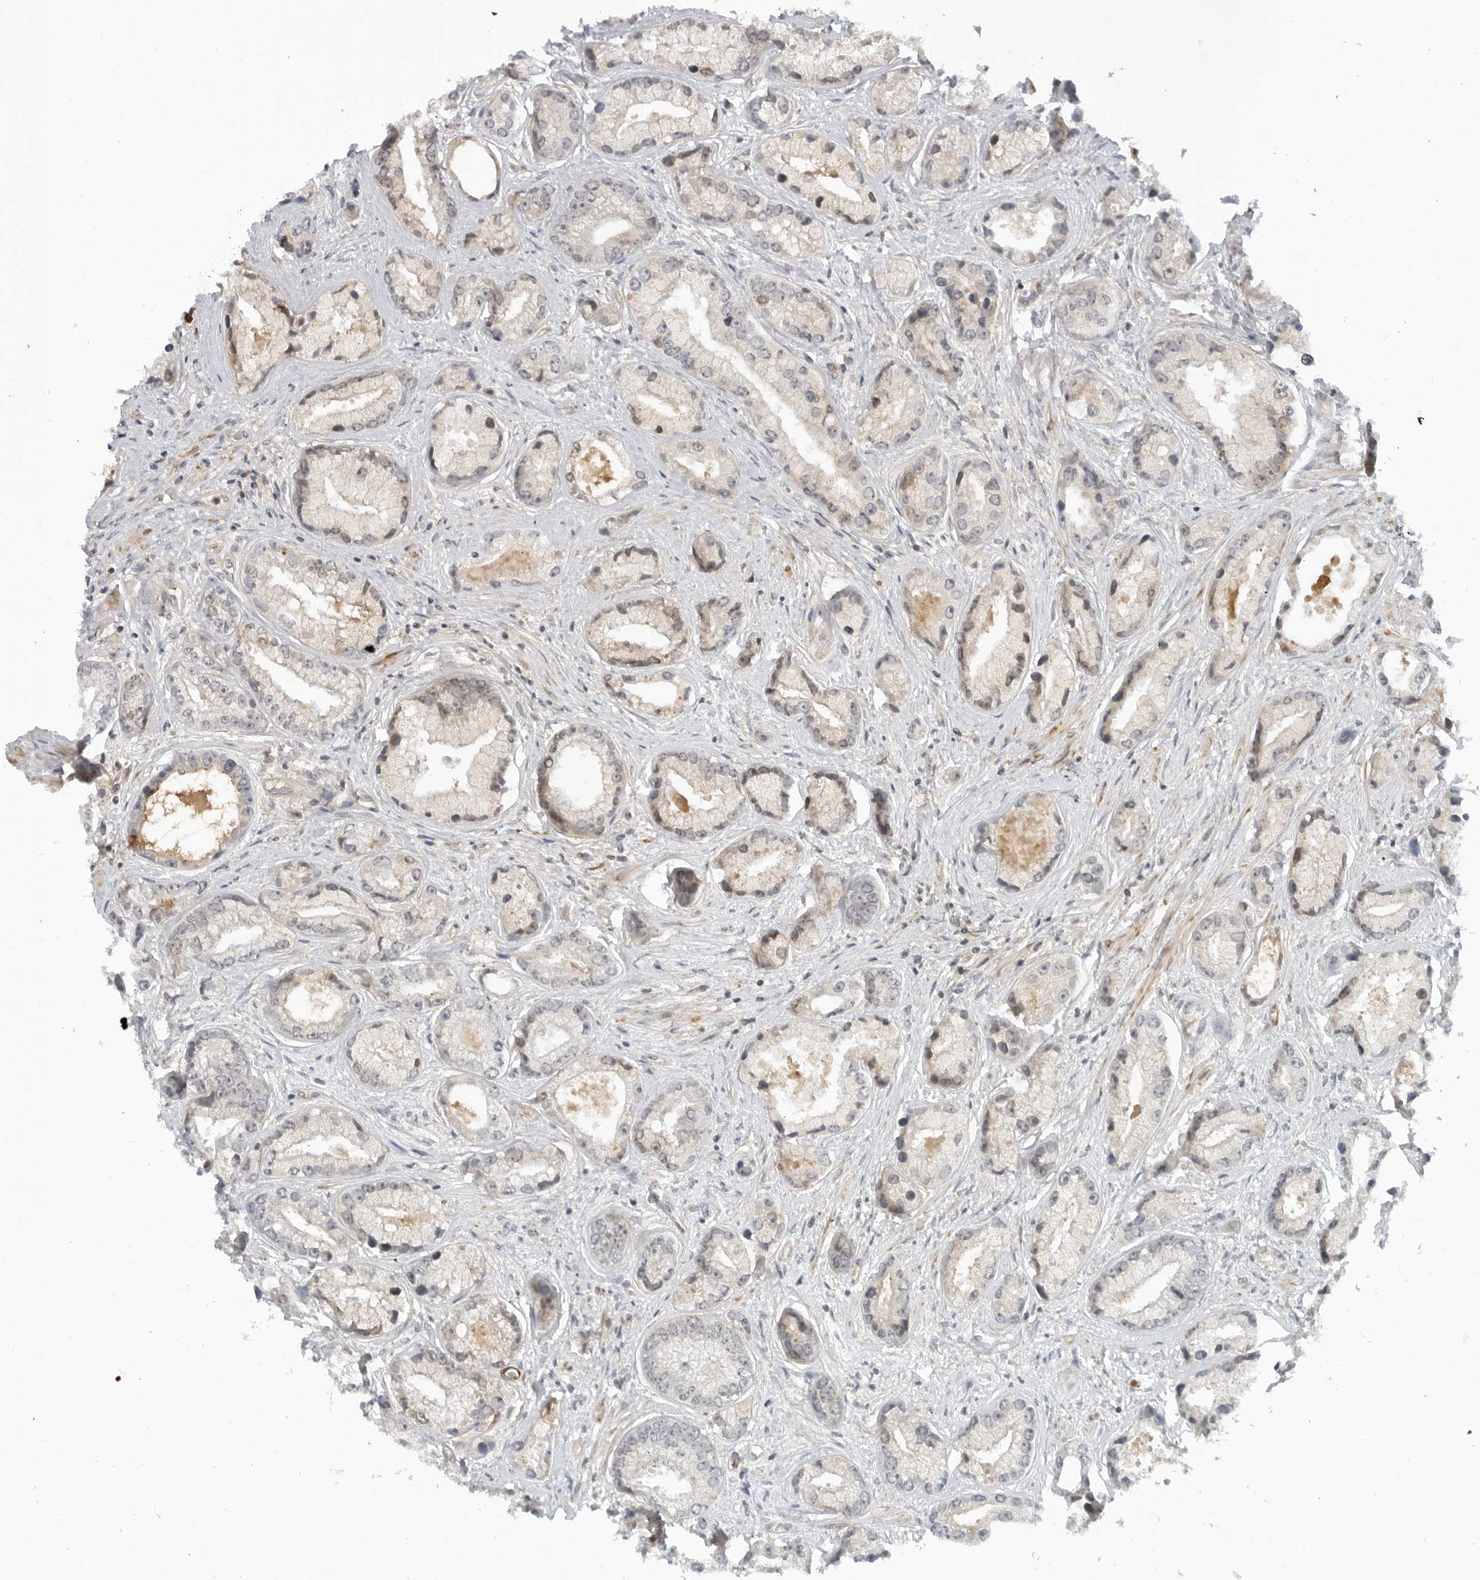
{"staining": {"intensity": "negative", "quantity": "none", "location": "none"}, "tissue": "prostate cancer", "cell_type": "Tumor cells", "image_type": "cancer", "snomed": [{"axis": "morphology", "description": "Adenocarcinoma, High grade"}, {"axis": "topography", "description": "Prostate"}], "caption": "Tumor cells are negative for protein expression in human prostate cancer (high-grade adenocarcinoma). (Stains: DAB IHC with hematoxylin counter stain, Microscopy: brightfield microscopy at high magnification).", "gene": "SUGCT", "patient": {"sex": "male", "age": 61}}